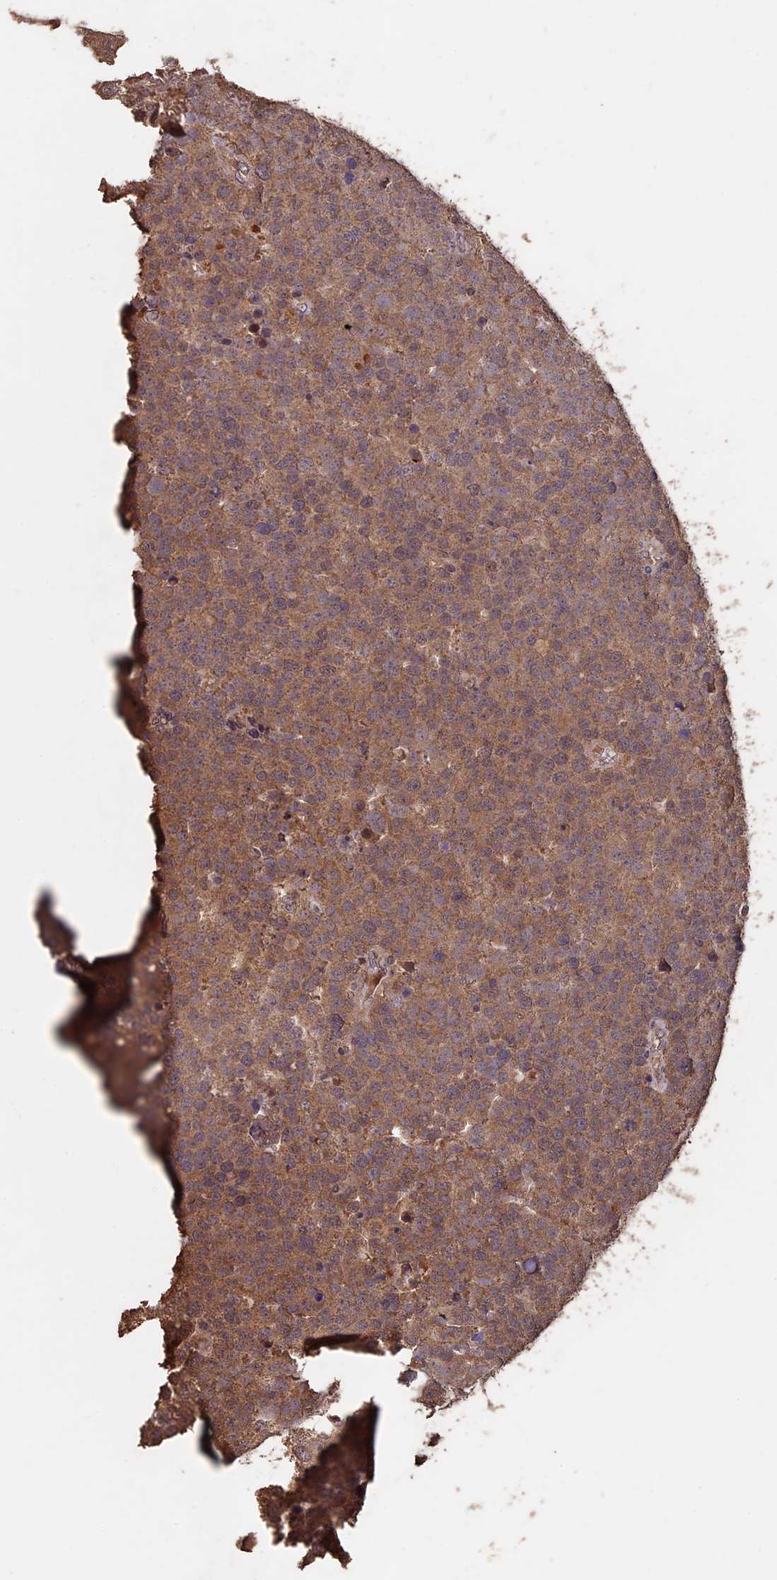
{"staining": {"intensity": "moderate", "quantity": ">75%", "location": "cytoplasmic/membranous"}, "tissue": "testis cancer", "cell_type": "Tumor cells", "image_type": "cancer", "snomed": [{"axis": "morphology", "description": "Seminoma, NOS"}, {"axis": "topography", "description": "Testis"}], "caption": "Immunohistochemistry (IHC) of testis cancer exhibits medium levels of moderate cytoplasmic/membranous expression in about >75% of tumor cells.", "gene": "HUNK", "patient": {"sex": "male", "age": 71}}